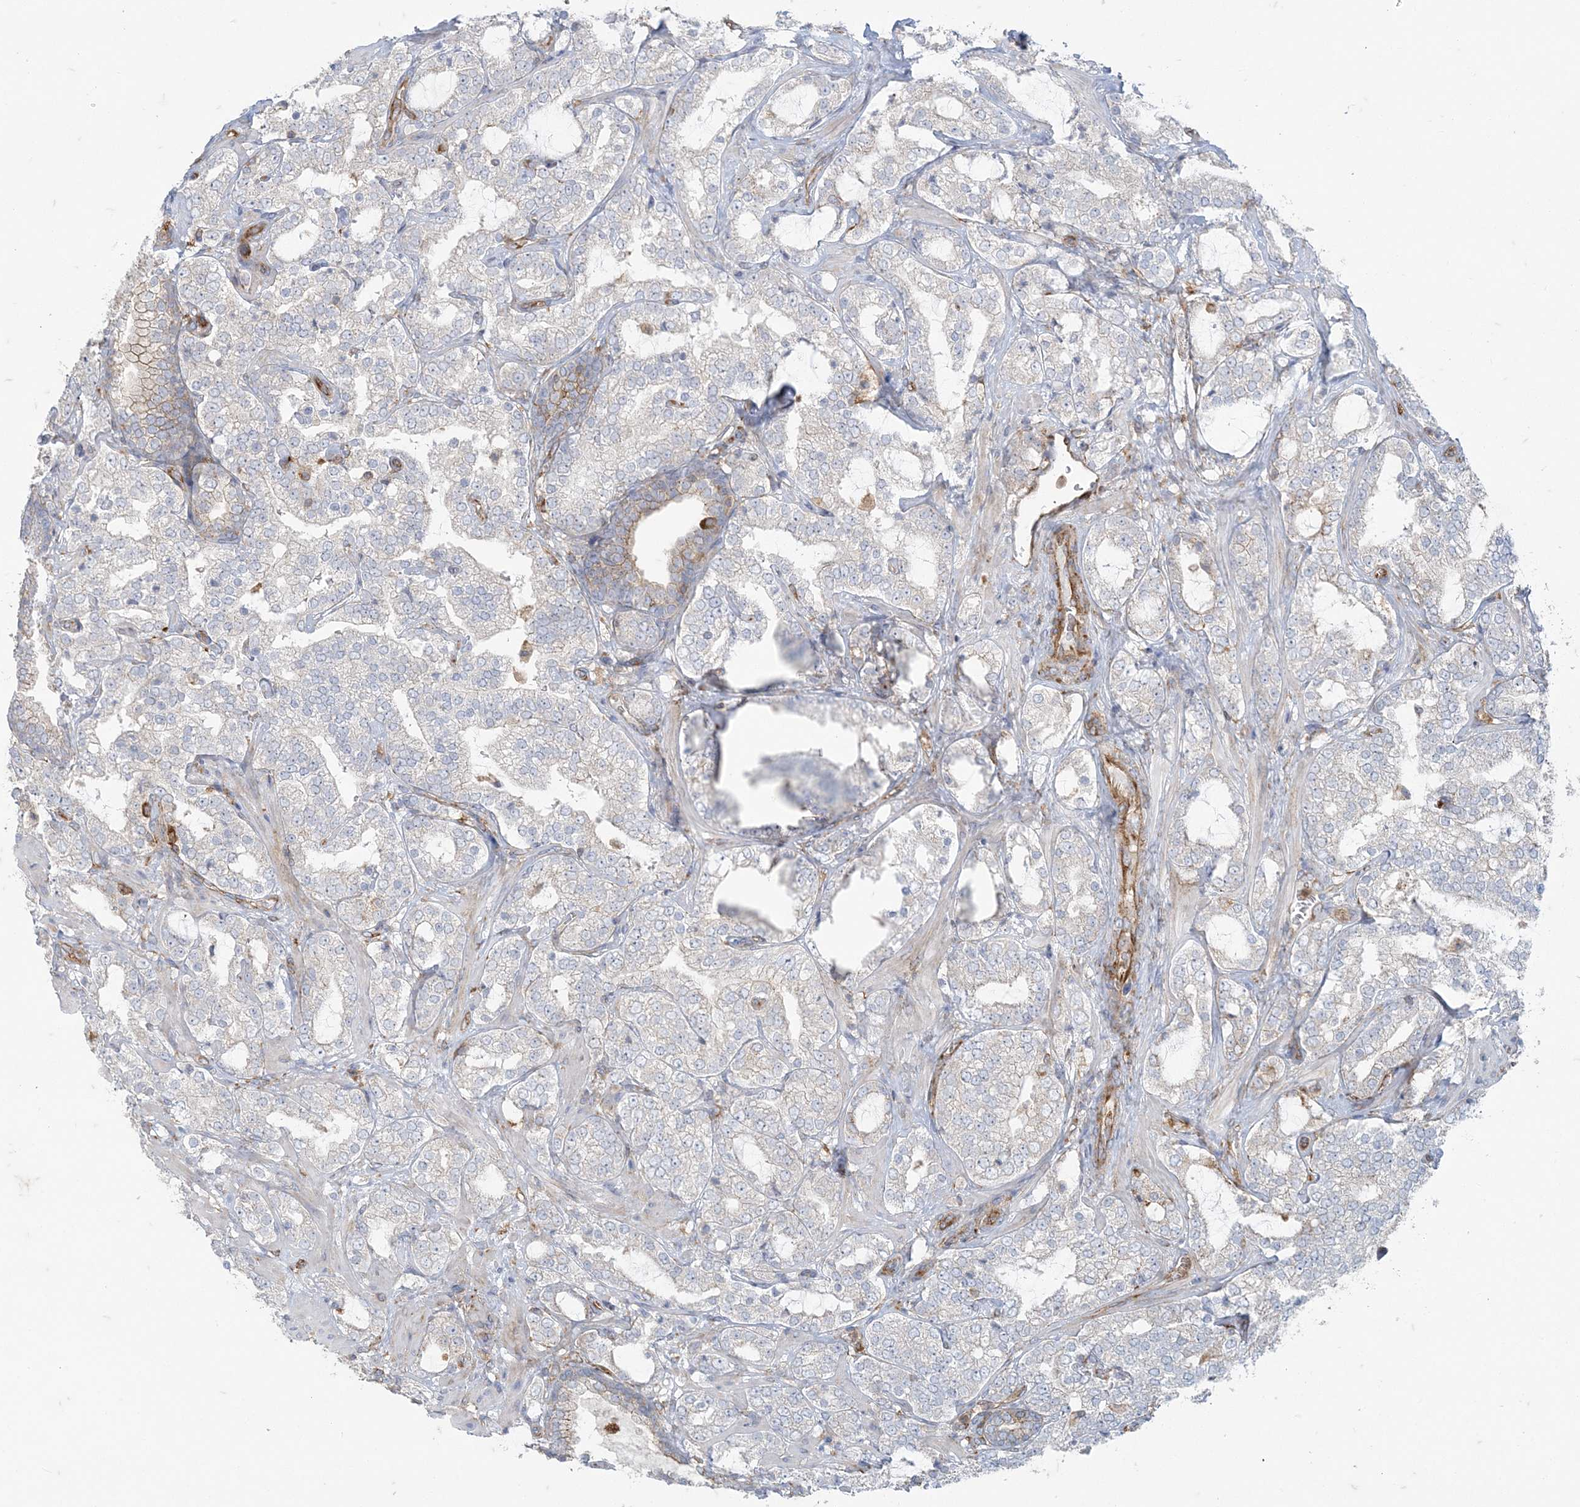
{"staining": {"intensity": "negative", "quantity": "none", "location": "none"}, "tissue": "prostate cancer", "cell_type": "Tumor cells", "image_type": "cancer", "snomed": [{"axis": "morphology", "description": "Adenocarcinoma, High grade"}, {"axis": "topography", "description": "Prostate"}], "caption": "Tumor cells are negative for brown protein staining in adenocarcinoma (high-grade) (prostate). (Stains: DAB IHC with hematoxylin counter stain, Microscopy: brightfield microscopy at high magnification).", "gene": "DERL3", "patient": {"sex": "male", "age": 64}}